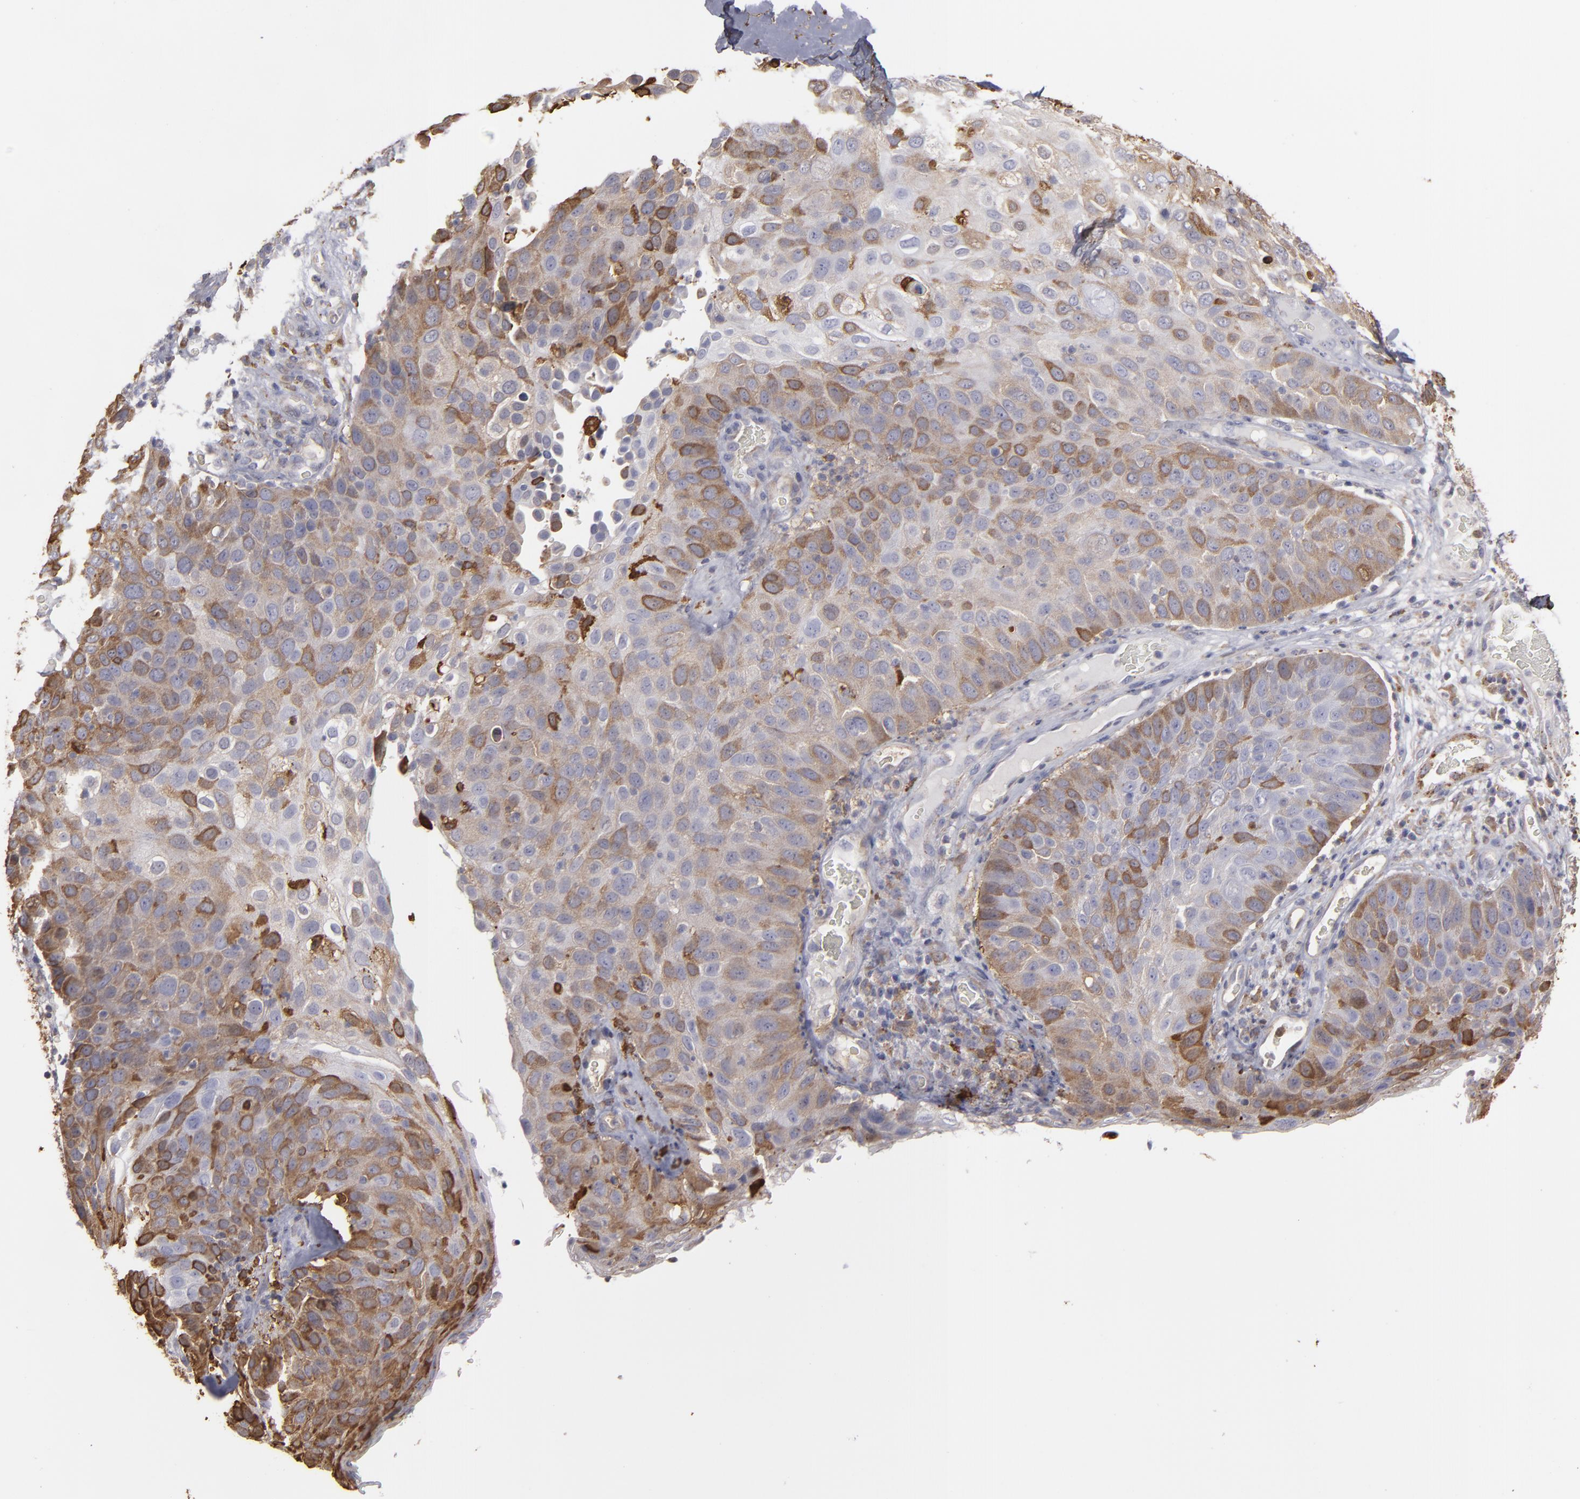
{"staining": {"intensity": "moderate", "quantity": "25%-75%", "location": "cytoplasmic/membranous"}, "tissue": "skin cancer", "cell_type": "Tumor cells", "image_type": "cancer", "snomed": [{"axis": "morphology", "description": "Squamous cell carcinoma, NOS"}, {"axis": "topography", "description": "Skin"}], "caption": "Protein expression analysis of human skin cancer (squamous cell carcinoma) reveals moderate cytoplasmic/membranous expression in approximately 25%-75% of tumor cells. The staining was performed using DAB (3,3'-diaminobenzidine), with brown indicating positive protein expression. Nuclei are stained blue with hematoxylin.", "gene": "ODC1", "patient": {"sex": "male", "age": 87}}